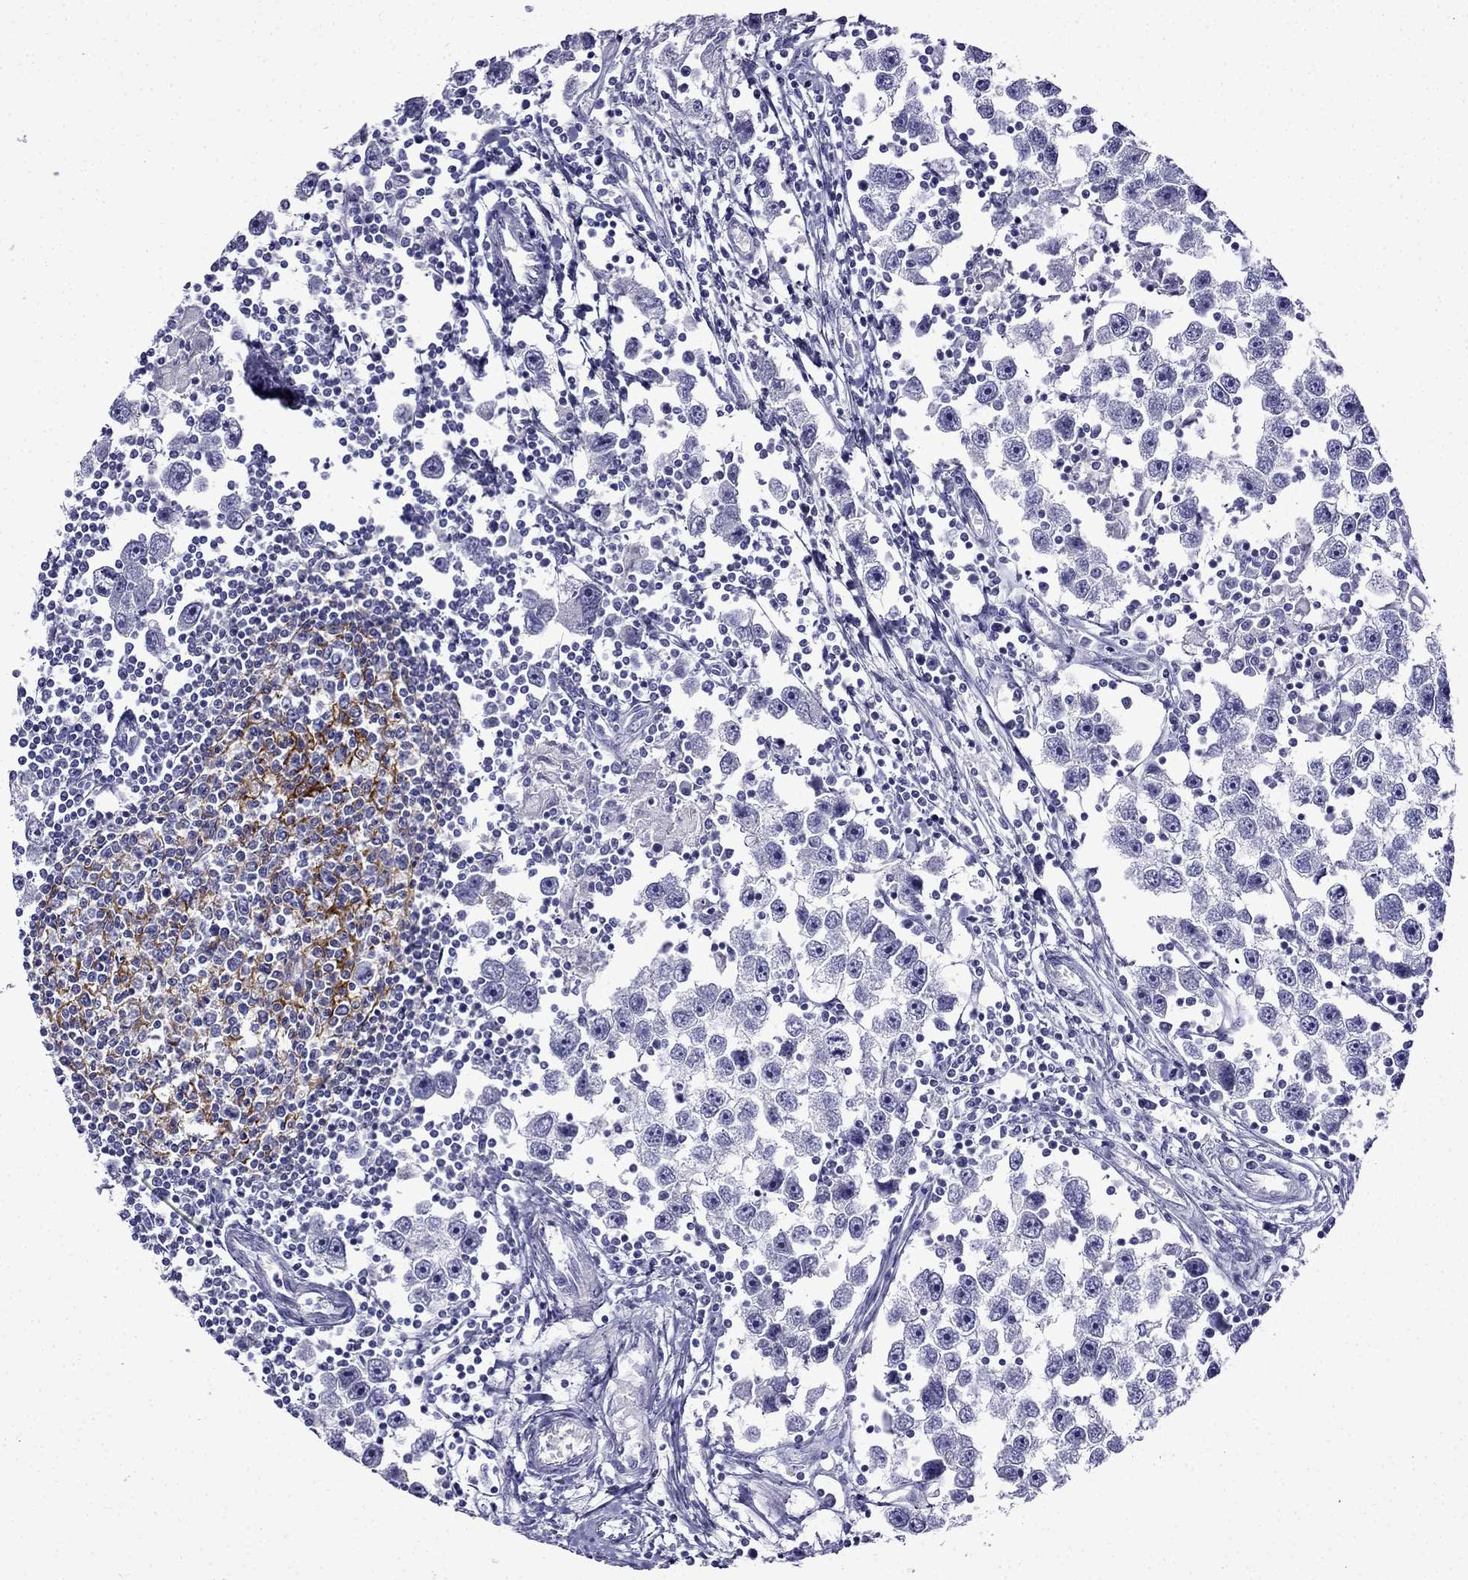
{"staining": {"intensity": "negative", "quantity": "none", "location": "none"}, "tissue": "testis cancer", "cell_type": "Tumor cells", "image_type": "cancer", "snomed": [{"axis": "morphology", "description": "Seminoma, NOS"}, {"axis": "topography", "description": "Testis"}], "caption": "Seminoma (testis) was stained to show a protein in brown. There is no significant staining in tumor cells. (DAB (3,3'-diaminobenzidine) immunohistochemistry (IHC) visualized using brightfield microscopy, high magnification).", "gene": "ERC2", "patient": {"sex": "male", "age": 30}}